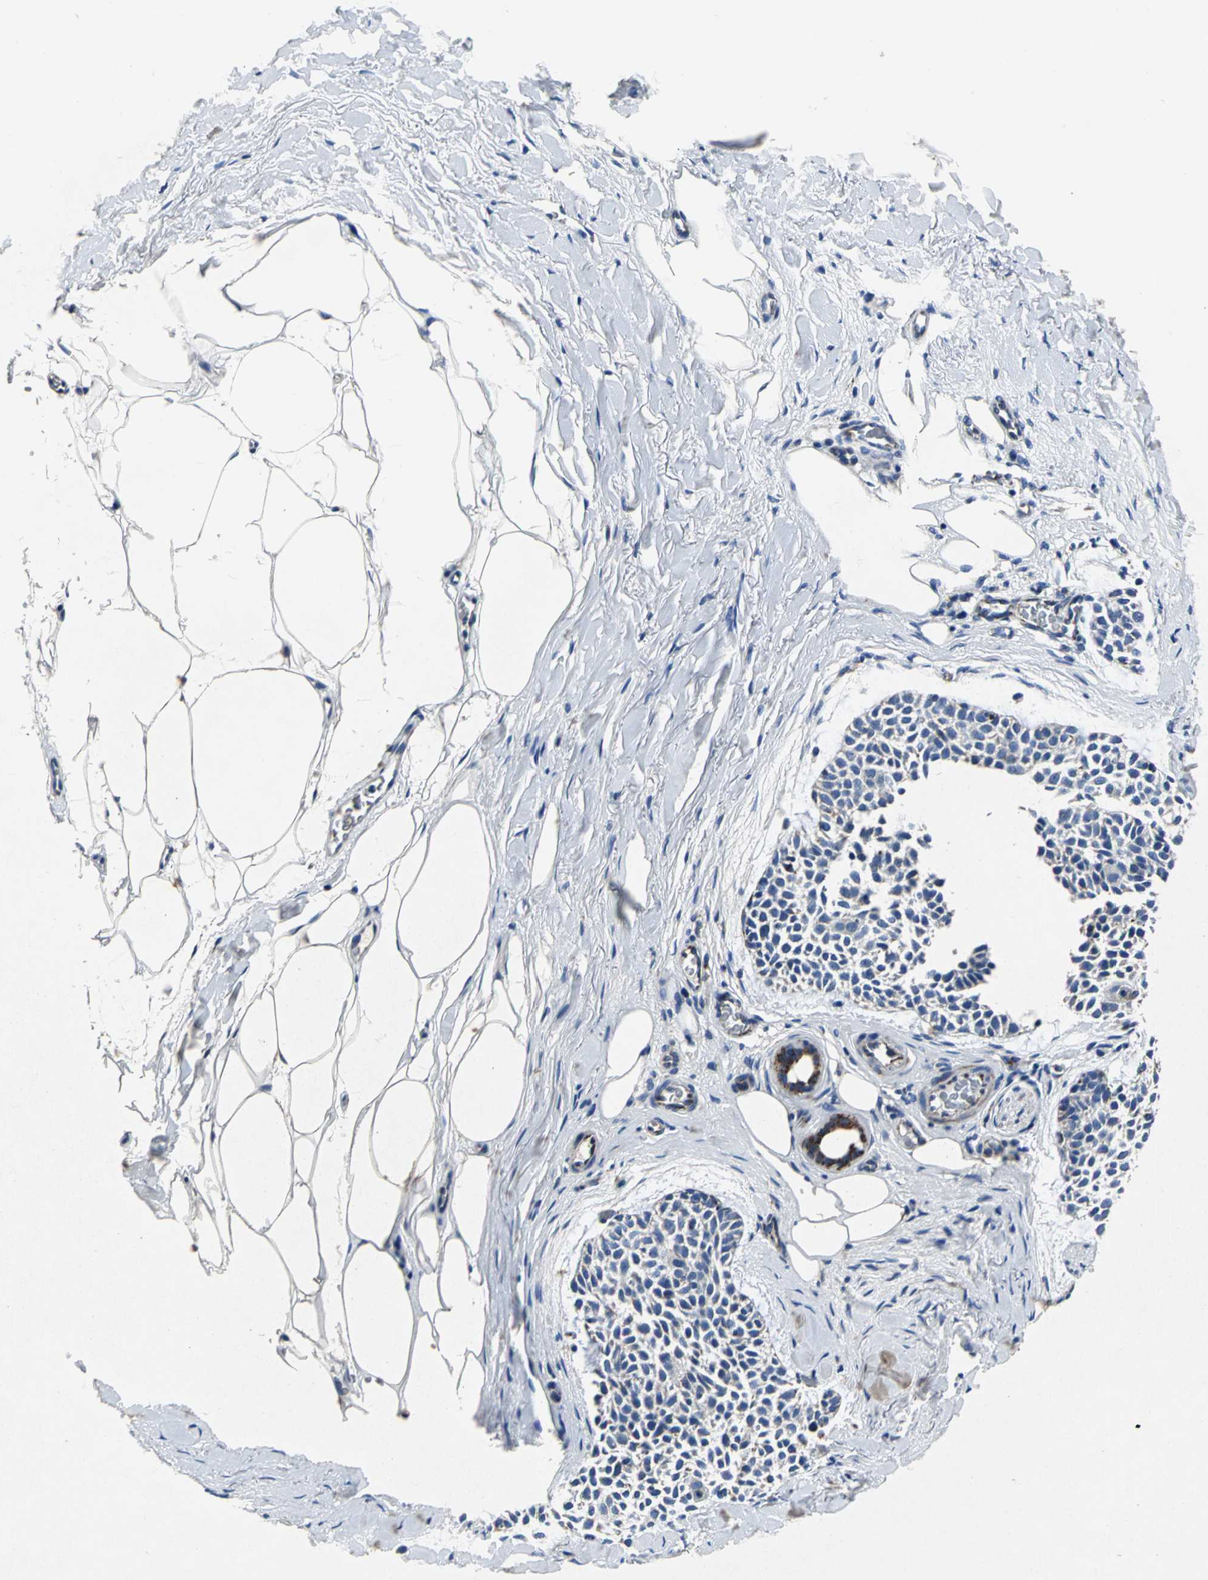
{"staining": {"intensity": "negative", "quantity": "none", "location": "none"}, "tissue": "skin cancer", "cell_type": "Tumor cells", "image_type": "cancer", "snomed": [{"axis": "morphology", "description": "Normal tissue, NOS"}, {"axis": "morphology", "description": "Basal cell carcinoma"}, {"axis": "topography", "description": "Skin"}], "caption": "DAB (3,3'-diaminobenzidine) immunohistochemical staining of human basal cell carcinoma (skin) demonstrates no significant positivity in tumor cells.", "gene": "IFI6", "patient": {"sex": "female", "age": 70}}